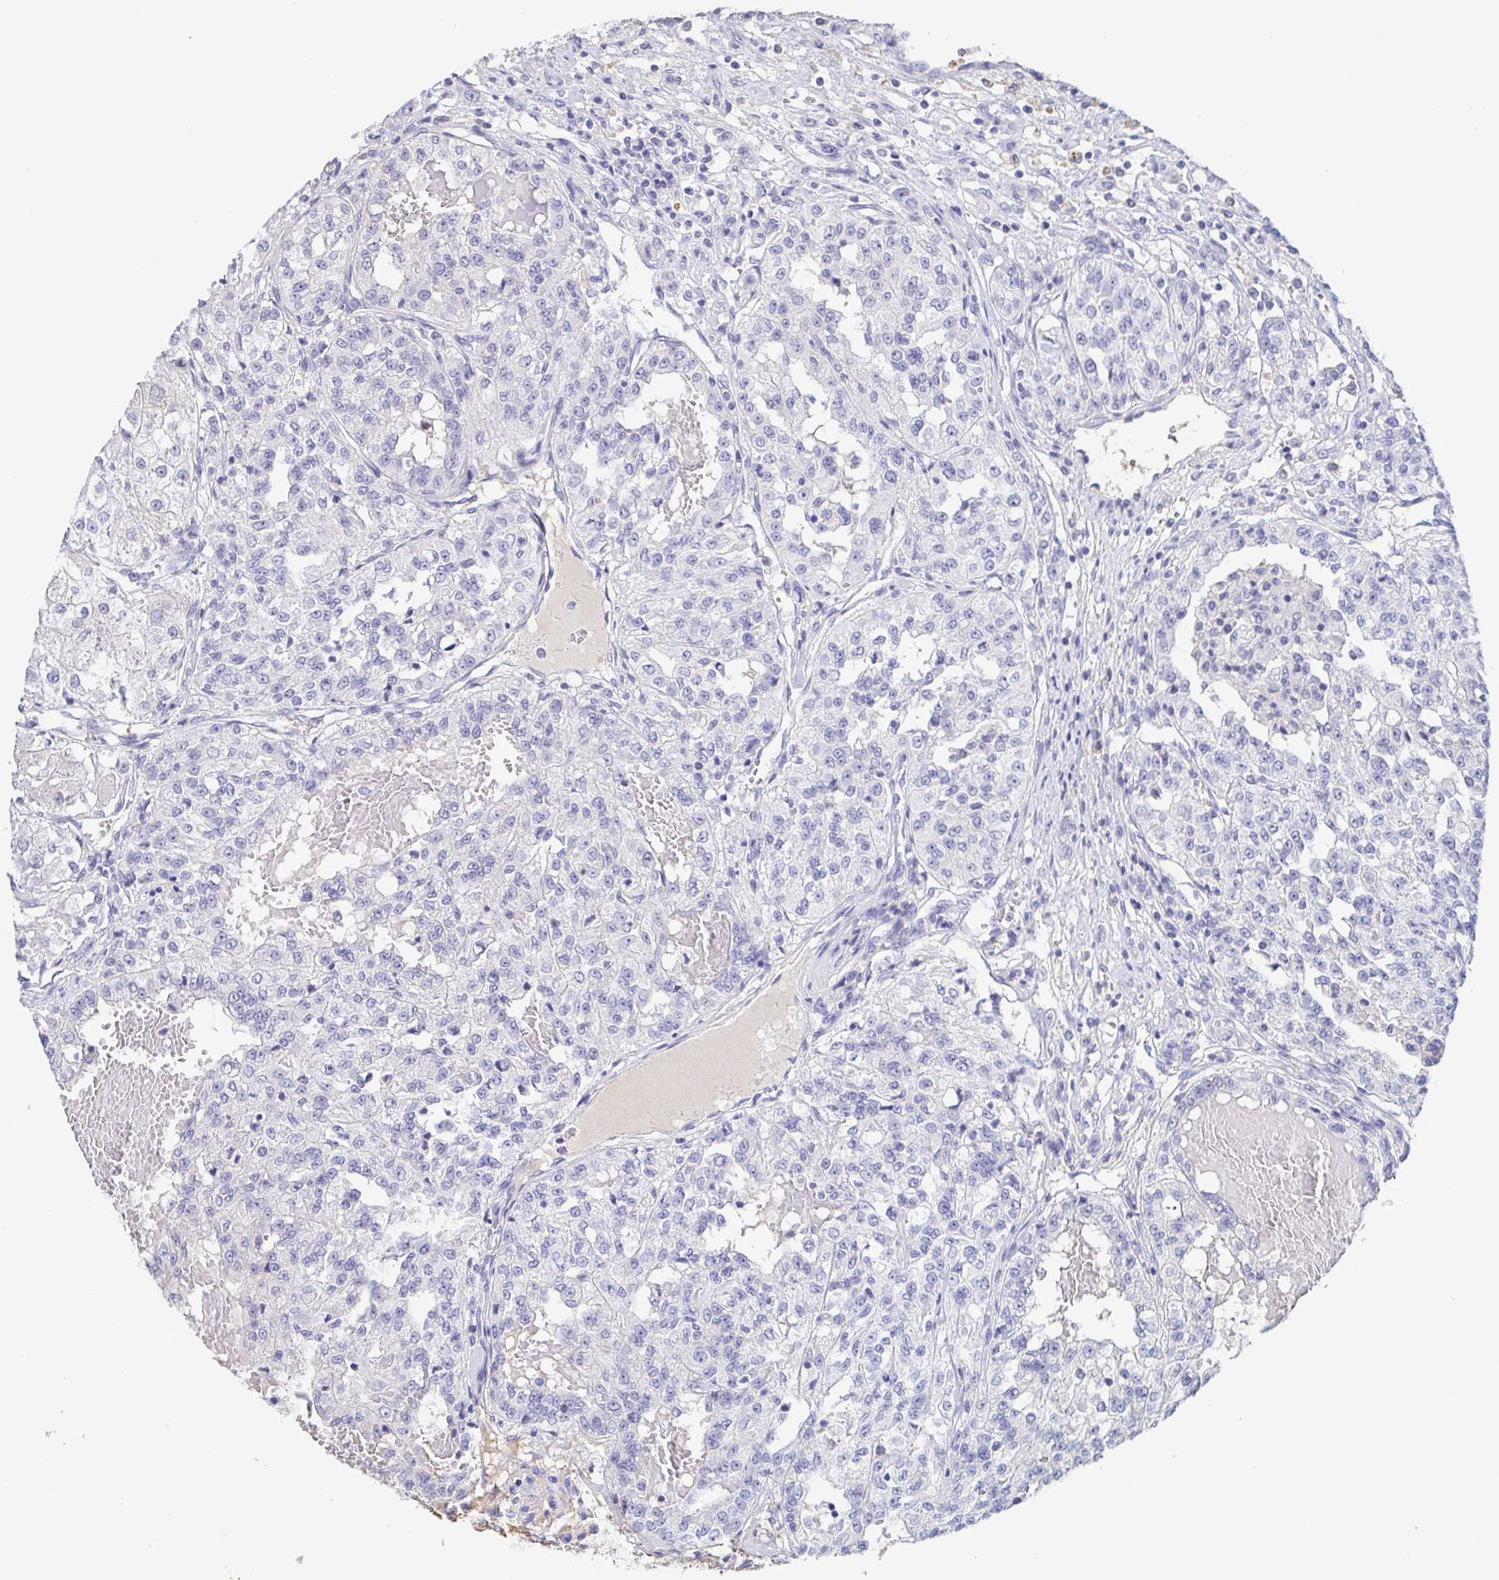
{"staining": {"intensity": "negative", "quantity": "none", "location": "none"}, "tissue": "renal cancer", "cell_type": "Tumor cells", "image_type": "cancer", "snomed": [{"axis": "morphology", "description": "Adenocarcinoma, NOS"}, {"axis": "topography", "description": "Kidney"}], "caption": "High power microscopy micrograph of an immunohistochemistry (IHC) micrograph of adenocarcinoma (renal), revealing no significant positivity in tumor cells.", "gene": "TREH", "patient": {"sex": "female", "age": 63}}